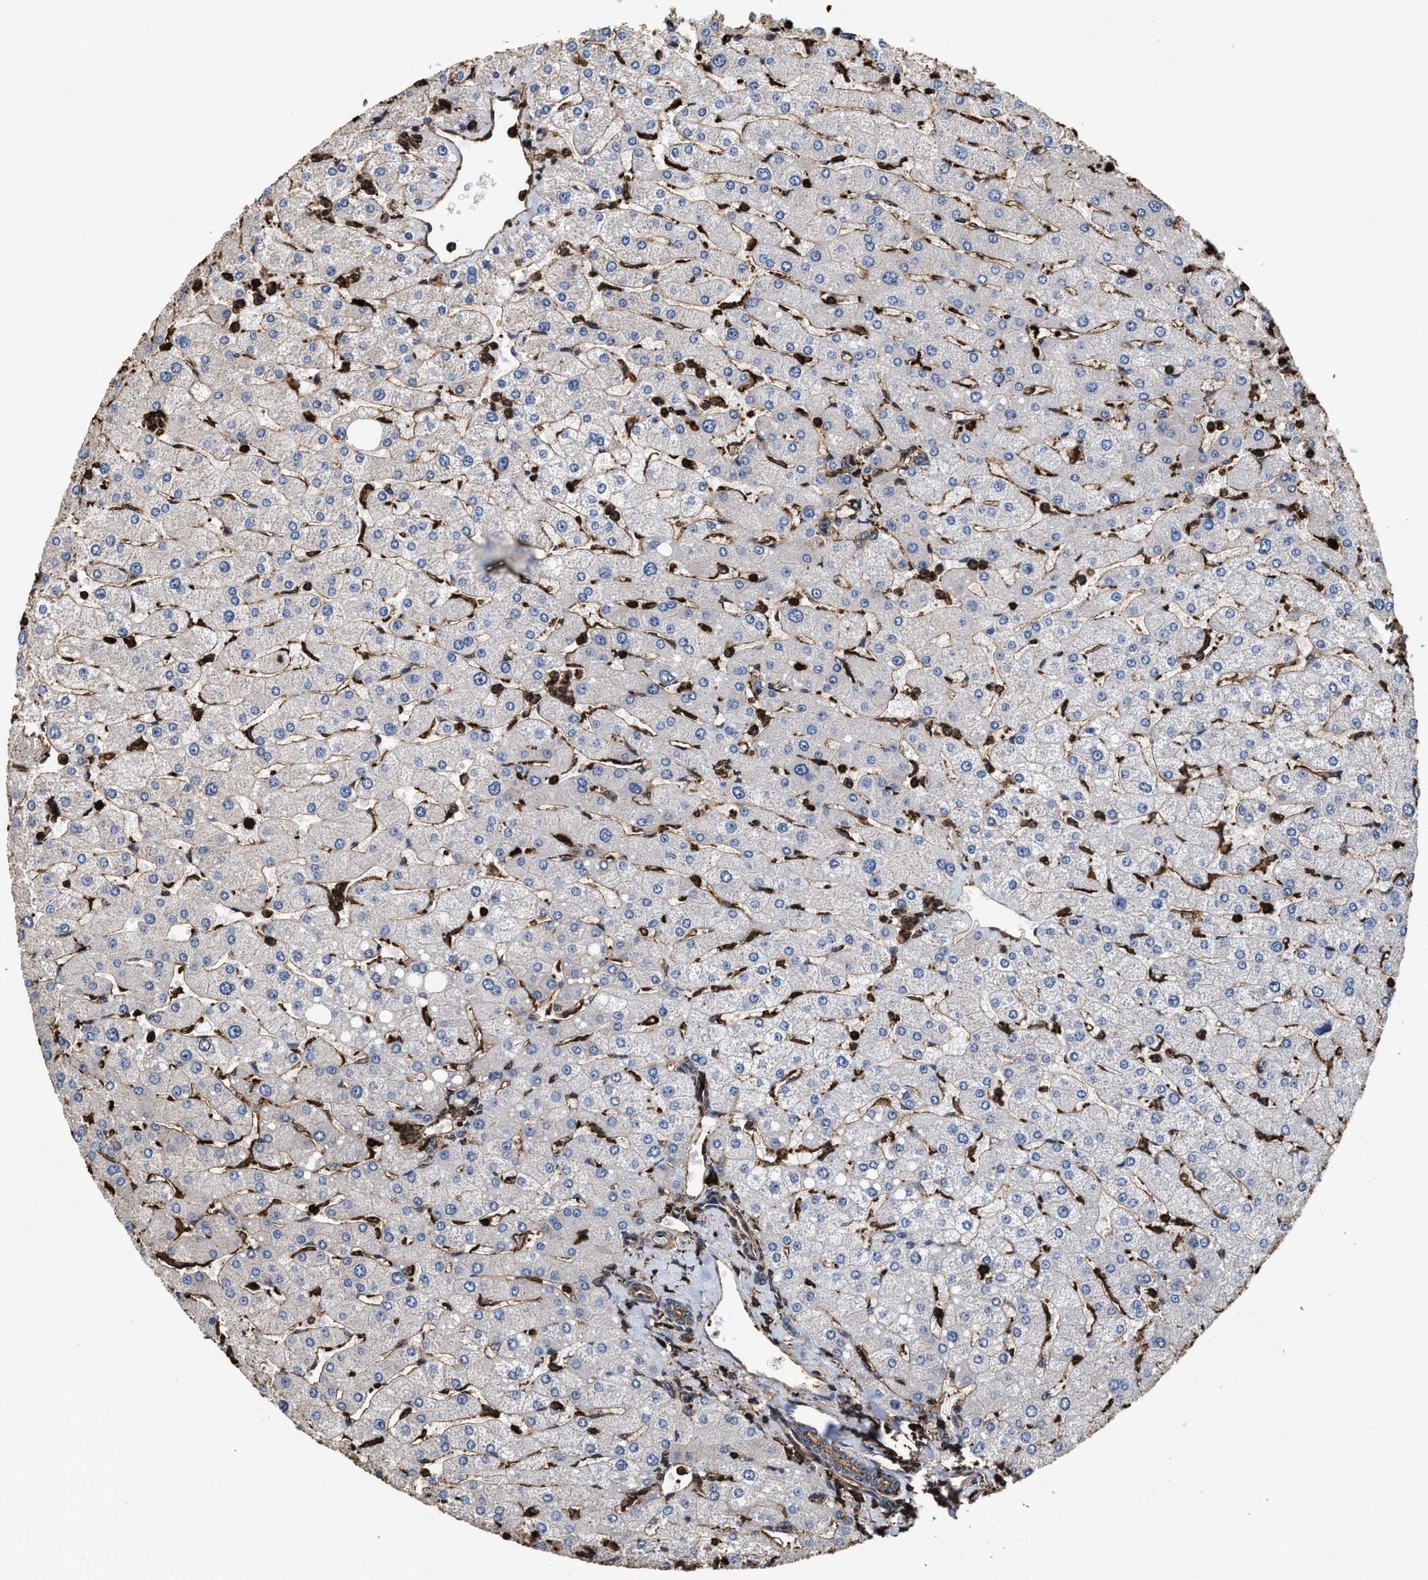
{"staining": {"intensity": "moderate", "quantity": ">75%", "location": "cytoplasmic/membranous"}, "tissue": "liver", "cell_type": "Cholangiocytes", "image_type": "normal", "snomed": [{"axis": "morphology", "description": "Normal tissue, NOS"}, {"axis": "topography", "description": "Liver"}], "caption": "Cholangiocytes display medium levels of moderate cytoplasmic/membranous staining in about >75% of cells in benign human liver.", "gene": "KBTBD2", "patient": {"sex": "male", "age": 55}}